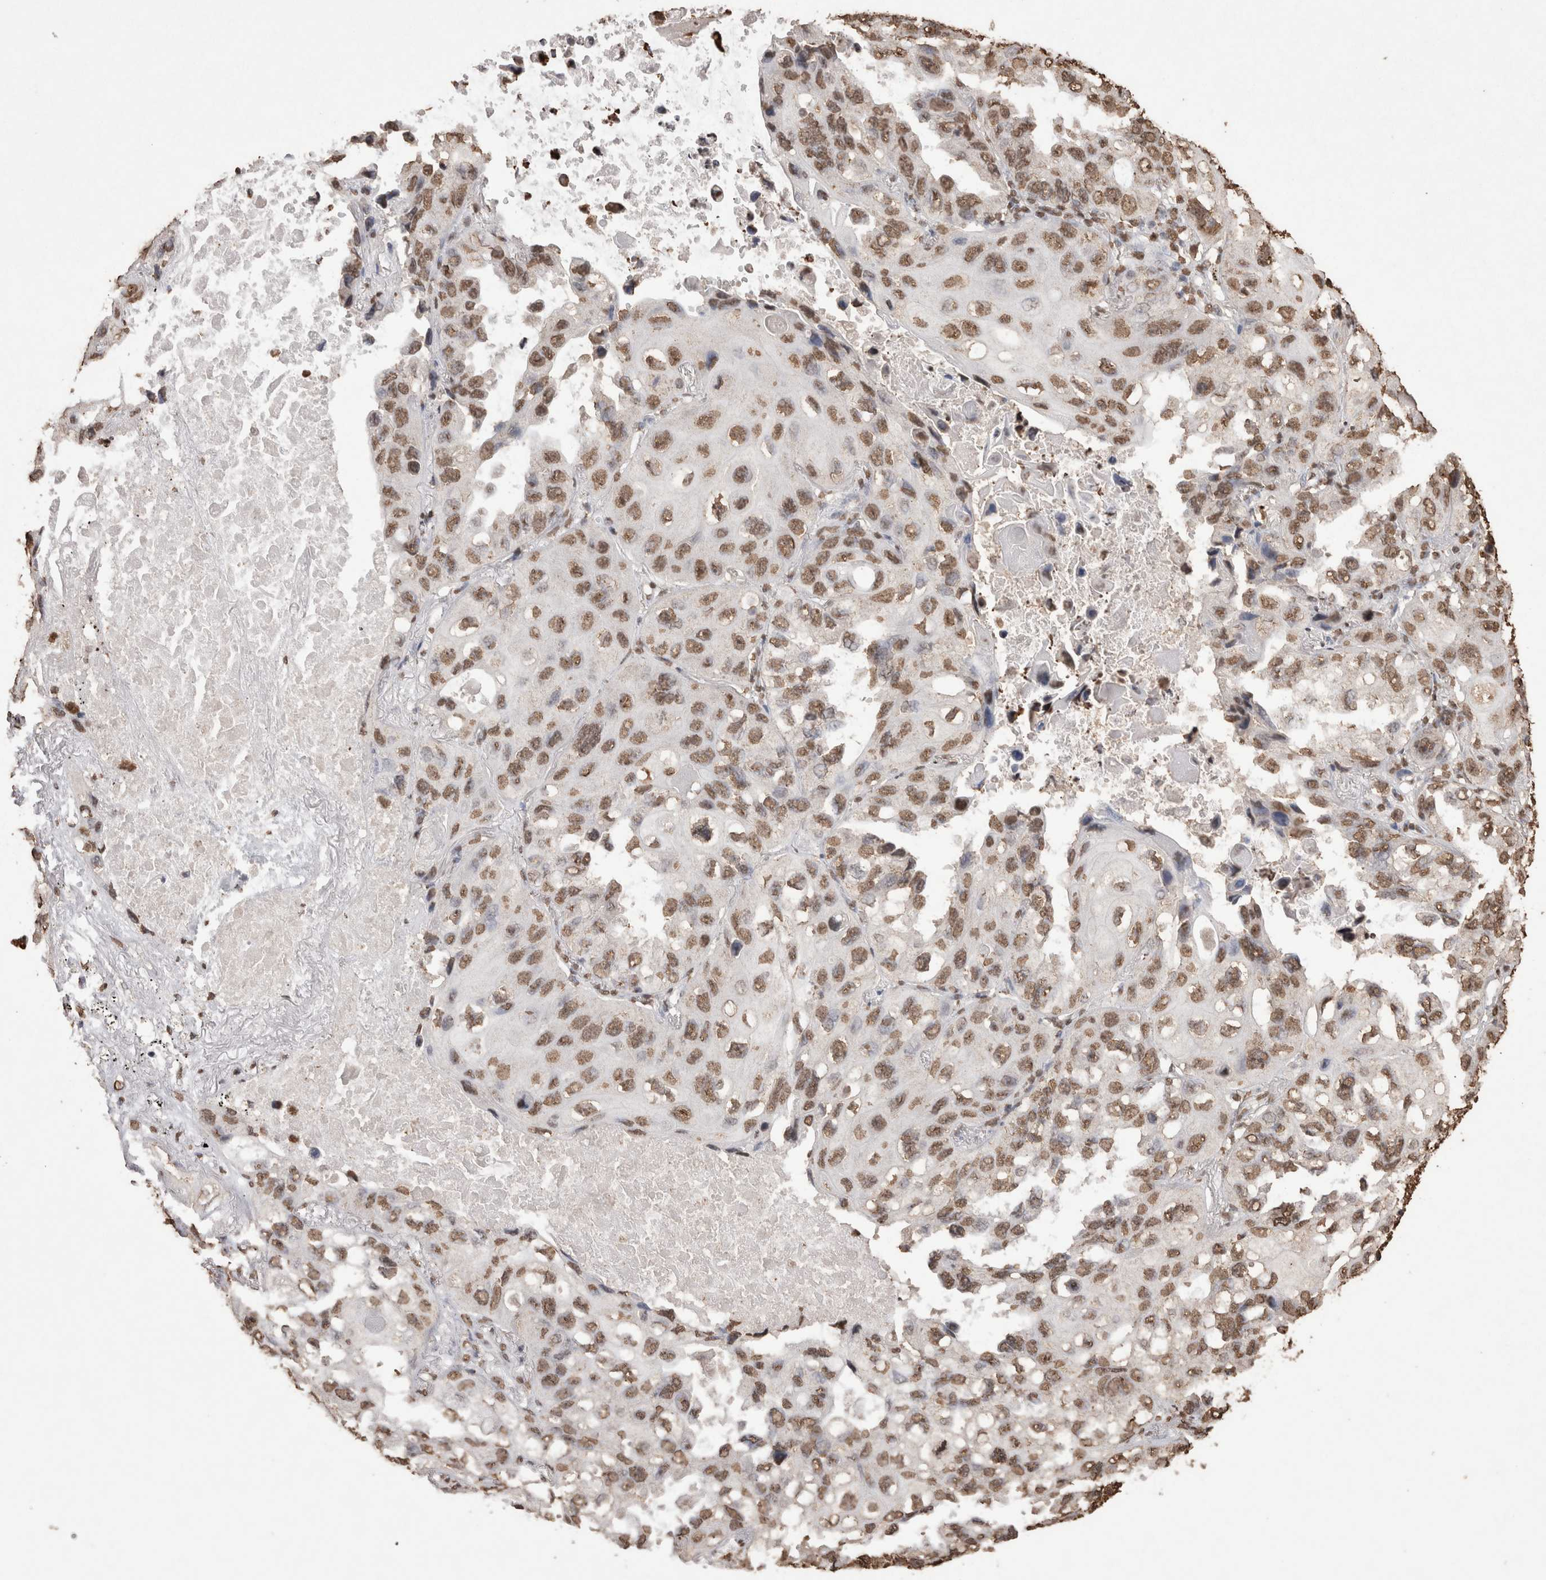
{"staining": {"intensity": "moderate", "quantity": ">75%", "location": "nuclear"}, "tissue": "lung cancer", "cell_type": "Tumor cells", "image_type": "cancer", "snomed": [{"axis": "morphology", "description": "Squamous cell carcinoma, NOS"}, {"axis": "topography", "description": "Lung"}], "caption": "This histopathology image exhibits immunohistochemistry staining of squamous cell carcinoma (lung), with medium moderate nuclear expression in approximately >75% of tumor cells.", "gene": "POU5F1", "patient": {"sex": "female", "age": 73}}